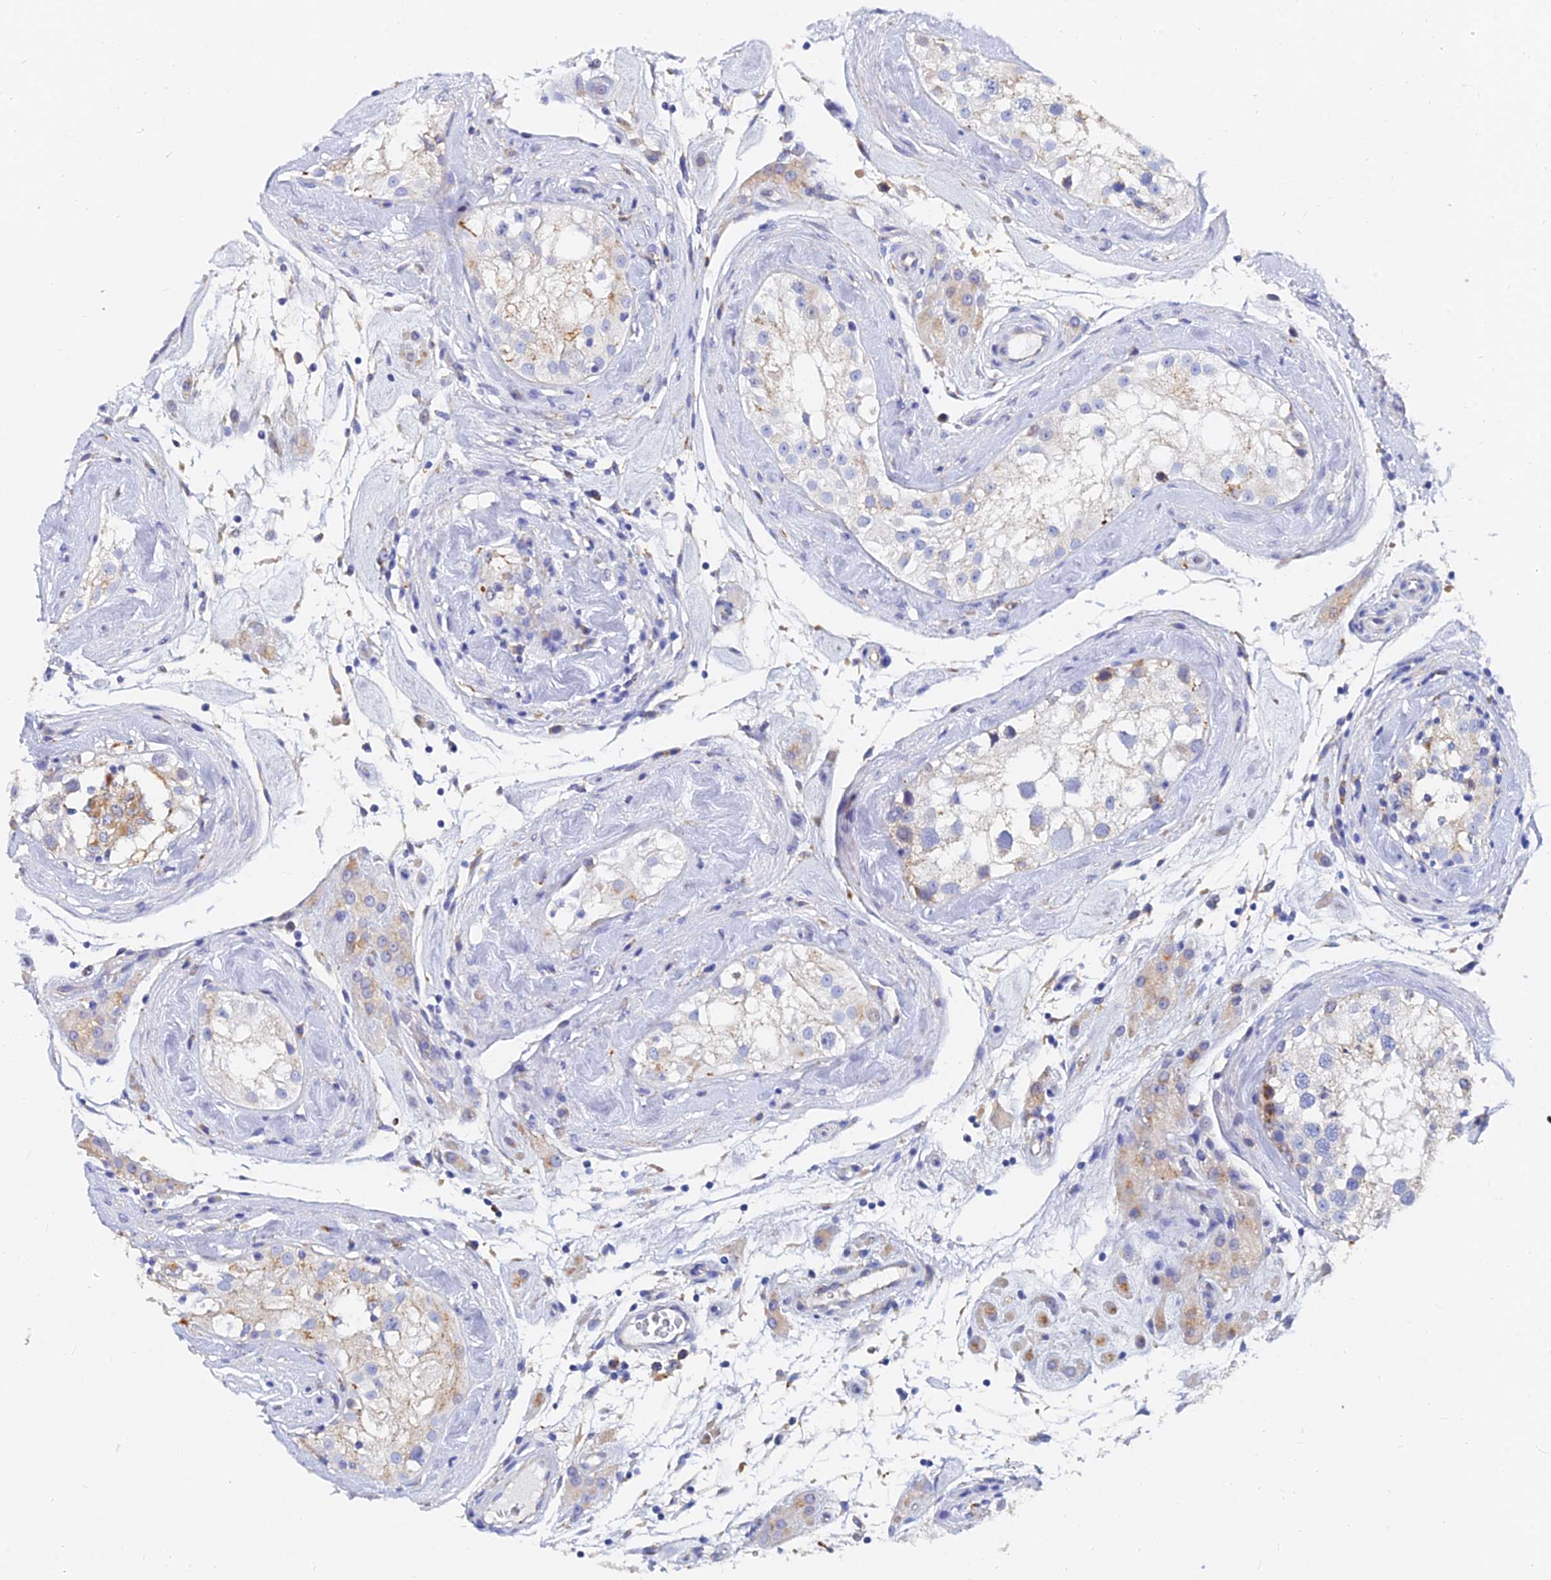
{"staining": {"intensity": "moderate", "quantity": "<25%", "location": "cytoplasmic/membranous"}, "tissue": "testis", "cell_type": "Cells in seminiferous ducts", "image_type": "normal", "snomed": [{"axis": "morphology", "description": "Normal tissue, NOS"}, {"axis": "topography", "description": "Testis"}], "caption": "Brown immunohistochemical staining in unremarkable human testis shows moderate cytoplasmic/membranous staining in about <25% of cells in seminiferous ducts. (Stains: DAB in brown, nuclei in blue, Microscopy: brightfield microscopy at high magnification).", "gene": "SPNS1", "patient": {"sex": "male", "age": 46}}